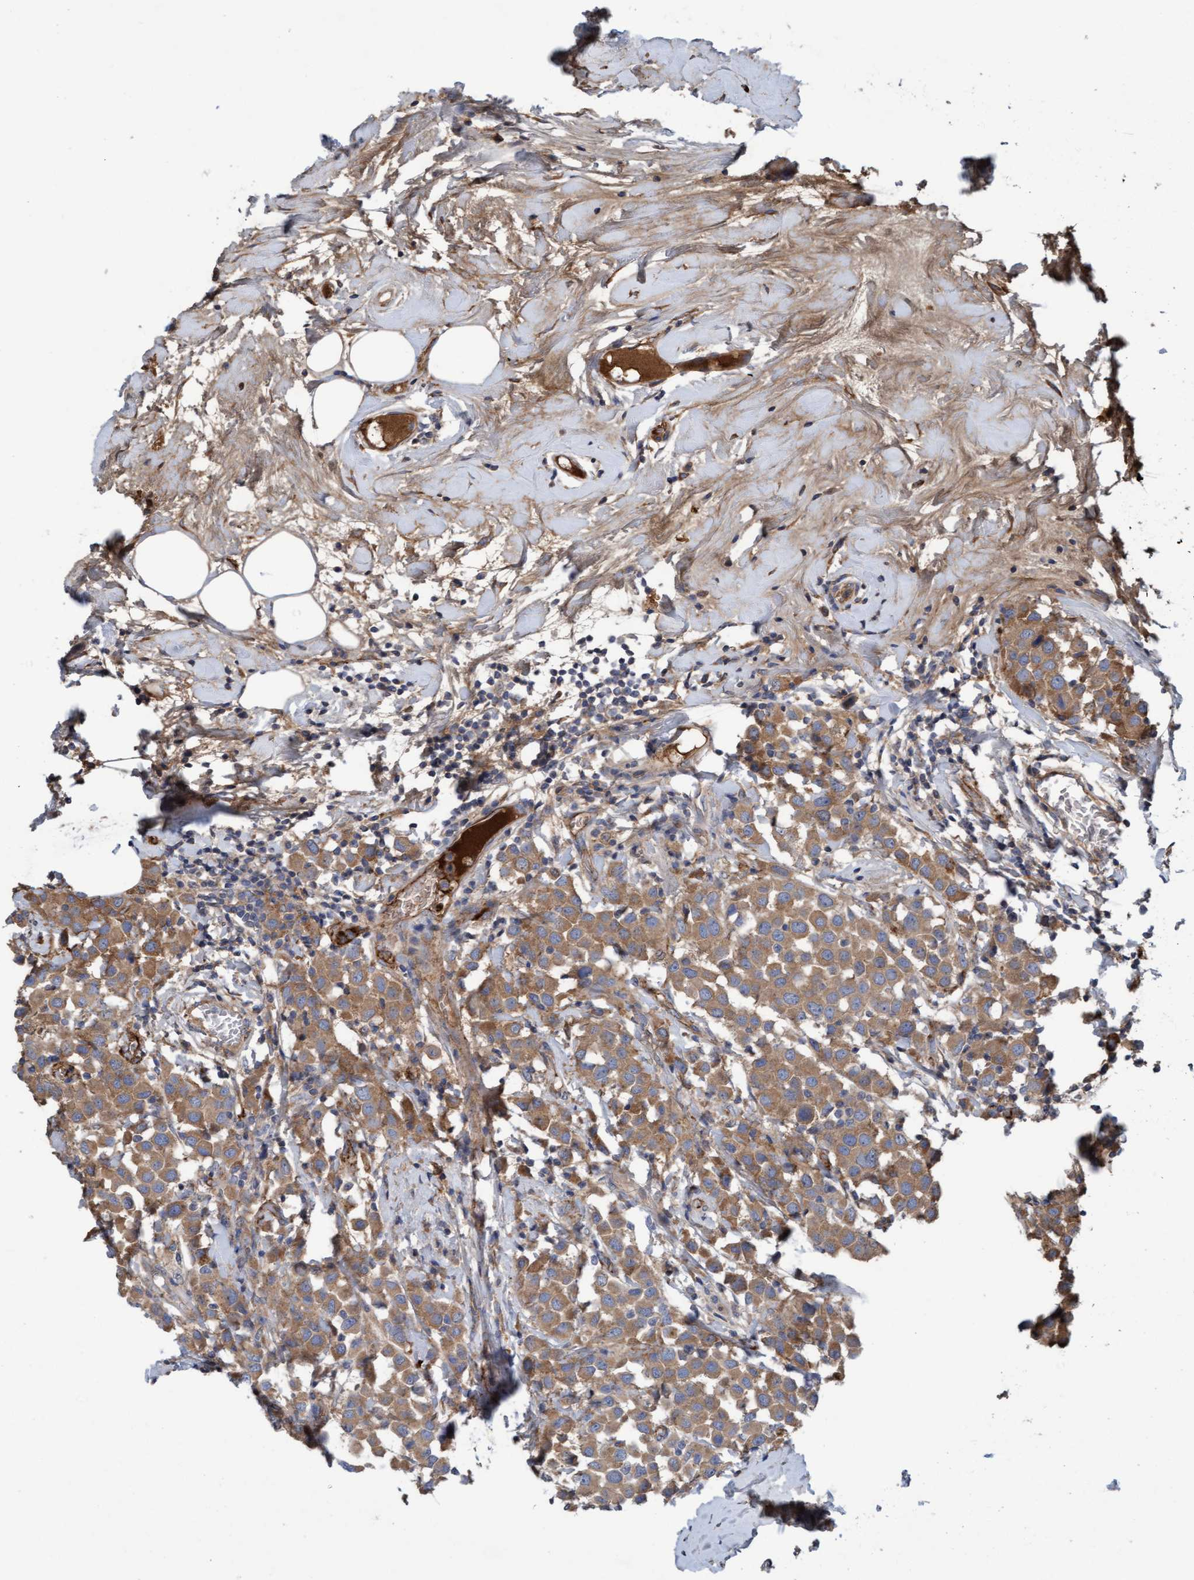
{"staining": {"intensity": "moderate", "quantity": ">75%", "location": "cytoplasmic/membranous"}, "tissue": "breast cancer", "cell_type": "Tumor cells", "image_type": "cancer", "snomed": [{"axis": "morphology", "description": "Duct carcinoma"}, {"axis": "topography", "description": "Breast"}], "caption": "Immunohistochemical staining of human breast invasive ductal carcinoma shows moderate cytoplasmic/membranous protein positivity in about >75% of tumor cells. Nuclei are stained in blue.", "gene": "DDHD2", "patient": {"sex": "female", "age": 61}}